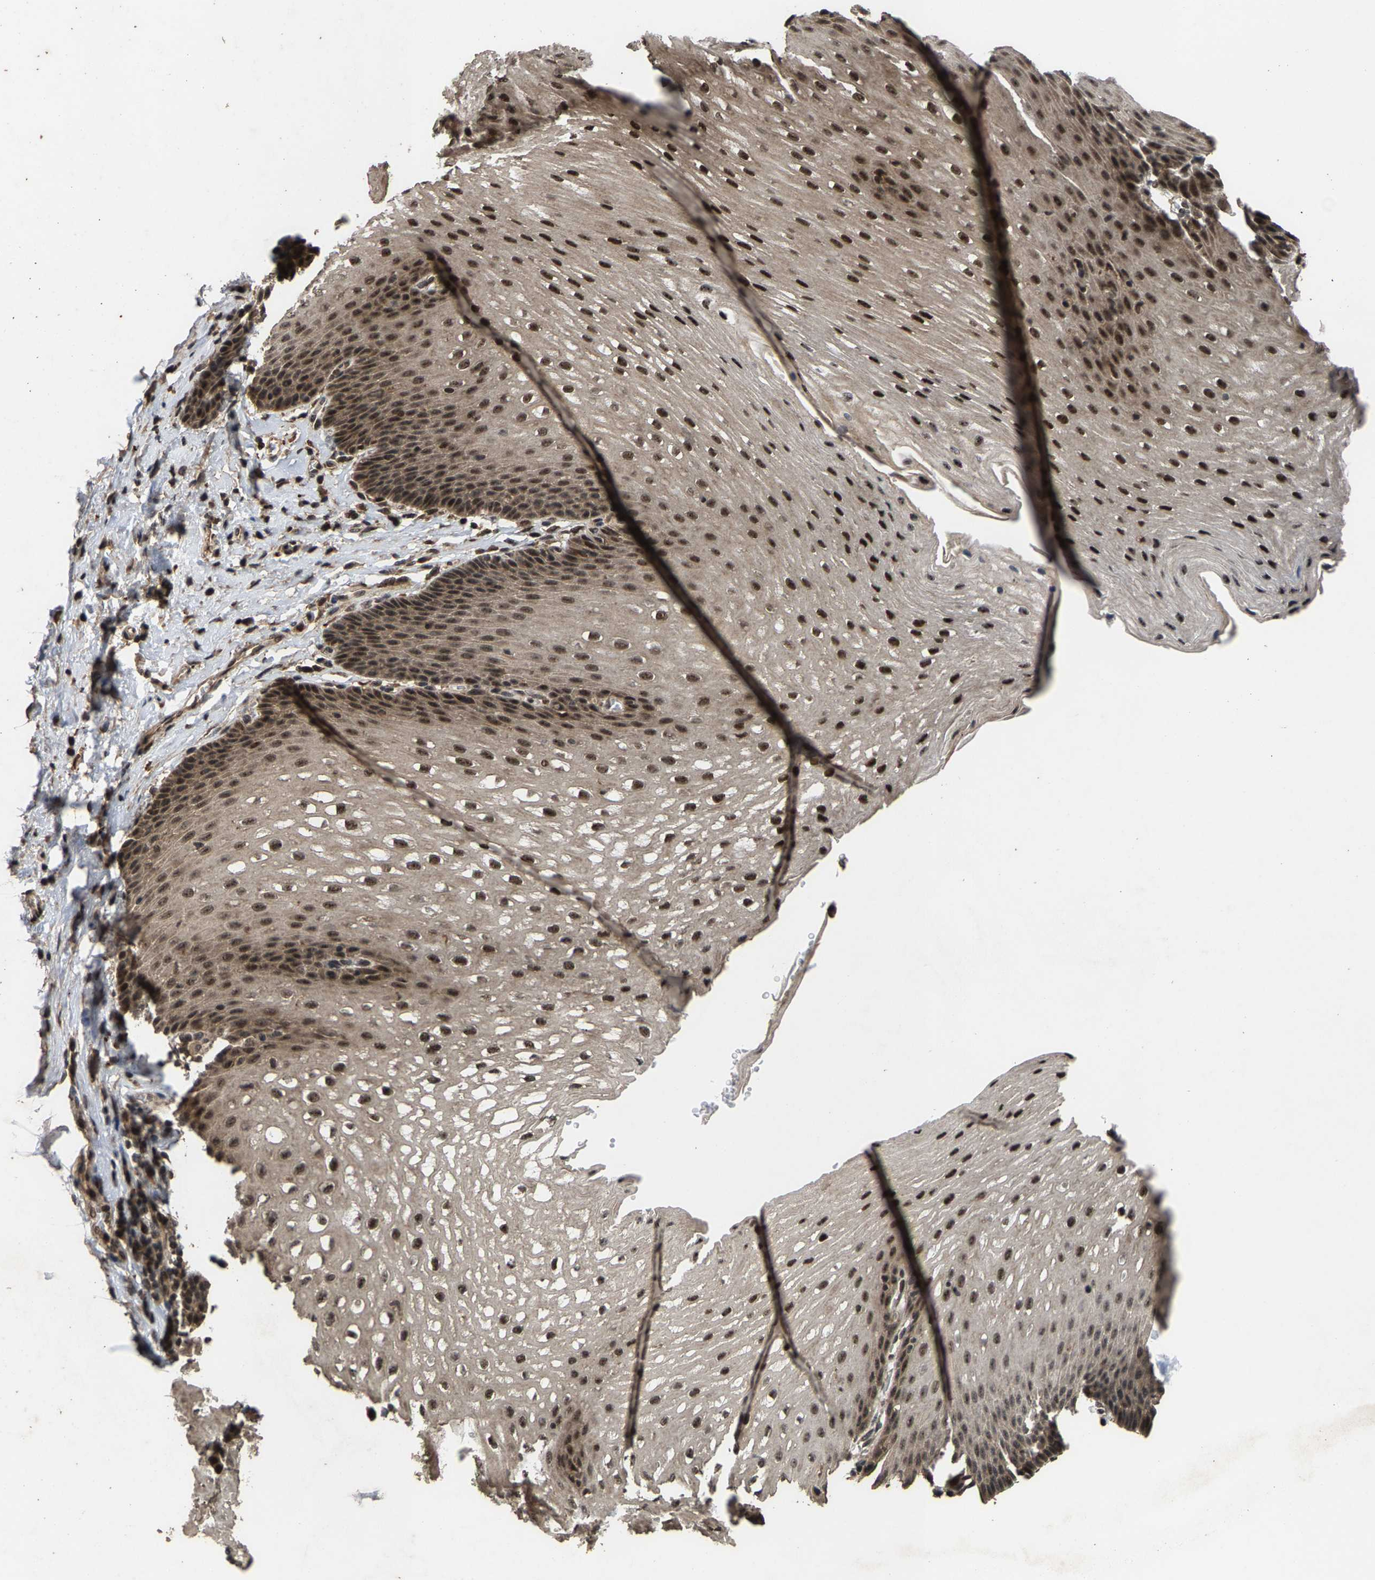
{"staining": {"intensity": "strong", "quantity": ">75%", "location": "cytoplasmic/membranous,nuclear"}, "tissue": "esophagus", "cell_type": "Squamous epithelial cells", "image_type": "normal", "snomed": [{"axis": "morphology", "description": "Normal tissue, NOS"}, {"axis": "topography", "description": "Esophagus"}], "caption": "Esophagus stained with IHC exhibits strong cytoplasmic/membranous,nuclear expression in approximately >75% of squamous epithelial cells.", "gene": "HAUS6", "patient": {"sex": "male", "age": 48}}